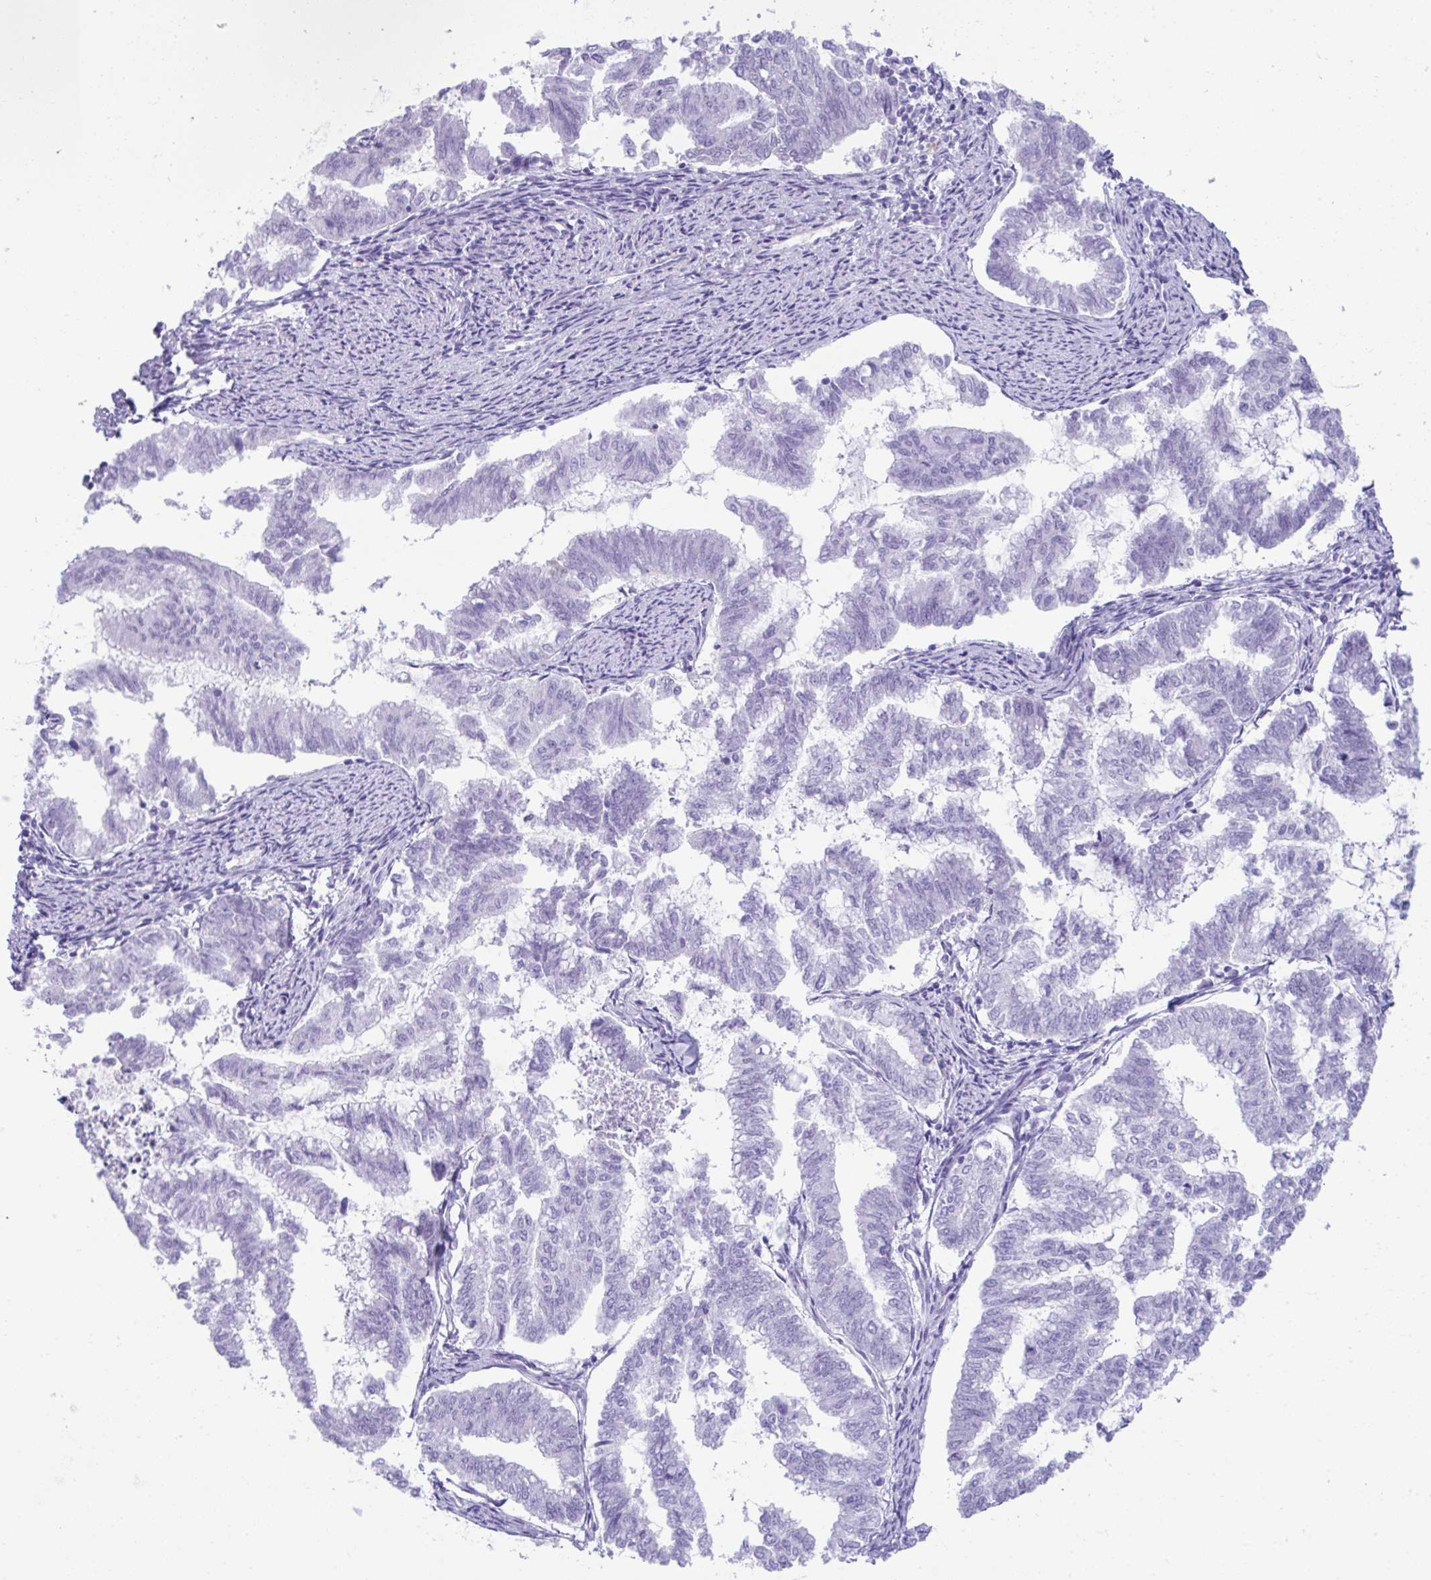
{"staining": {"intensity": "negative", "quantity": "none", "location": "none"}, "tissue": "endometrial cancer", "cell_type": "Tumor cells", "image_type": "cancer", "snomed": [{"axis": "morphology", "description": "Adenocarcinoma, NOS"}, {"axis": "topography", "description": "Endometrium"}], "caption": "There is no significant staining in tumor cells of adenocarcinoma (endometrial).", "gene": "PSCA", "patient": {"sex": "female", "age": 79}}